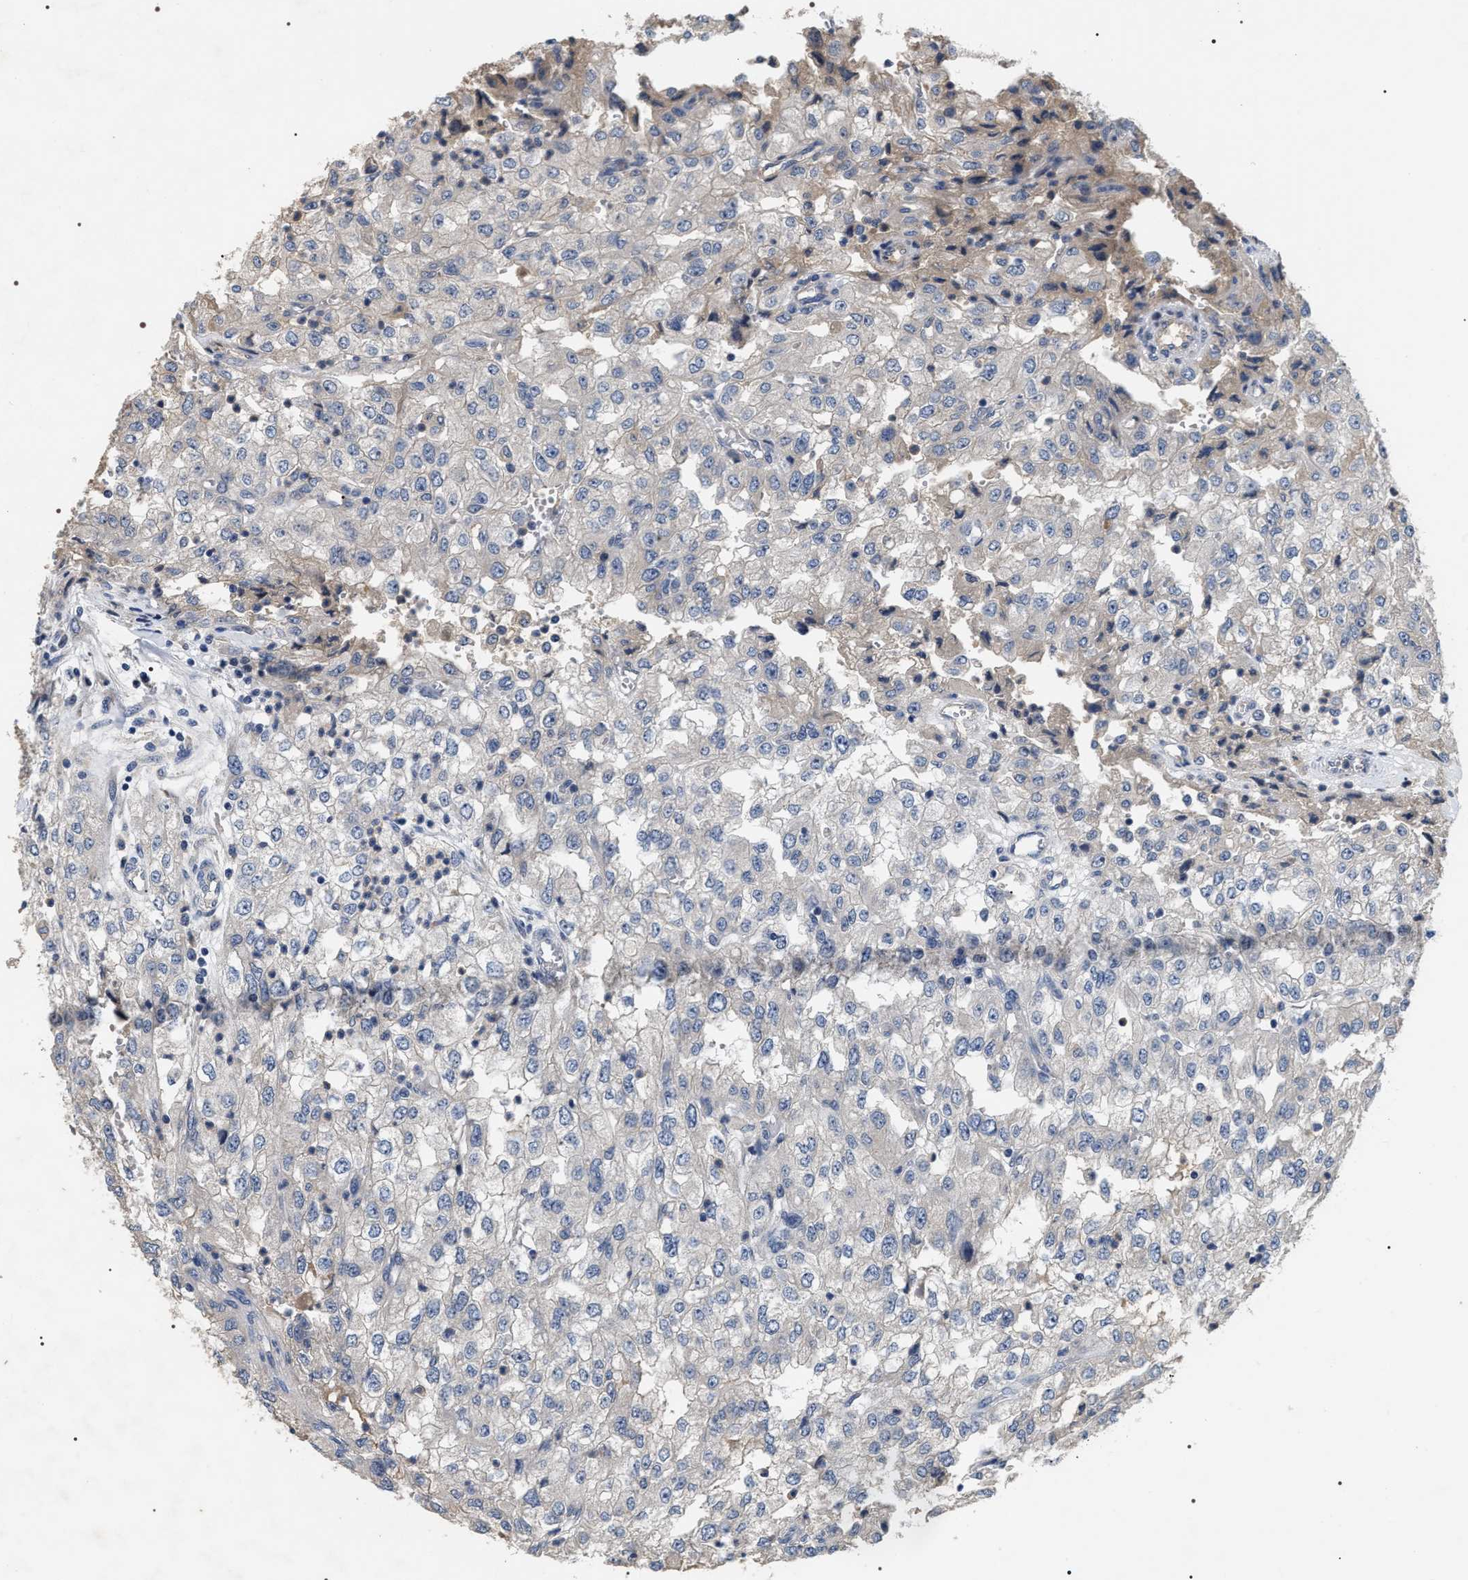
{"staining": {"intensity": "negative", "quantity": "none", "location": "none"}, "tissue": "renal cancer", "cell_type": "Tumor cells", "image_type": "cancer", "snomed": [{"axis": "morphology", "description": "Adenocarcinoma, NOS"}, {"axis": "topography", "description": "Kidney"}], "caption": "A photomicrograph of renal cancer stained for a protein reveals no brown staining in tumor cells. The staining was performed using DAB (3,3'-diaminobenzidine) to visualize the protein expression in brown, while the nuclei were stained in blue with hematoxylin (Magnification: 20x).", "gene": "IFT81", "patient": {"sex": "female", "age": 54}}